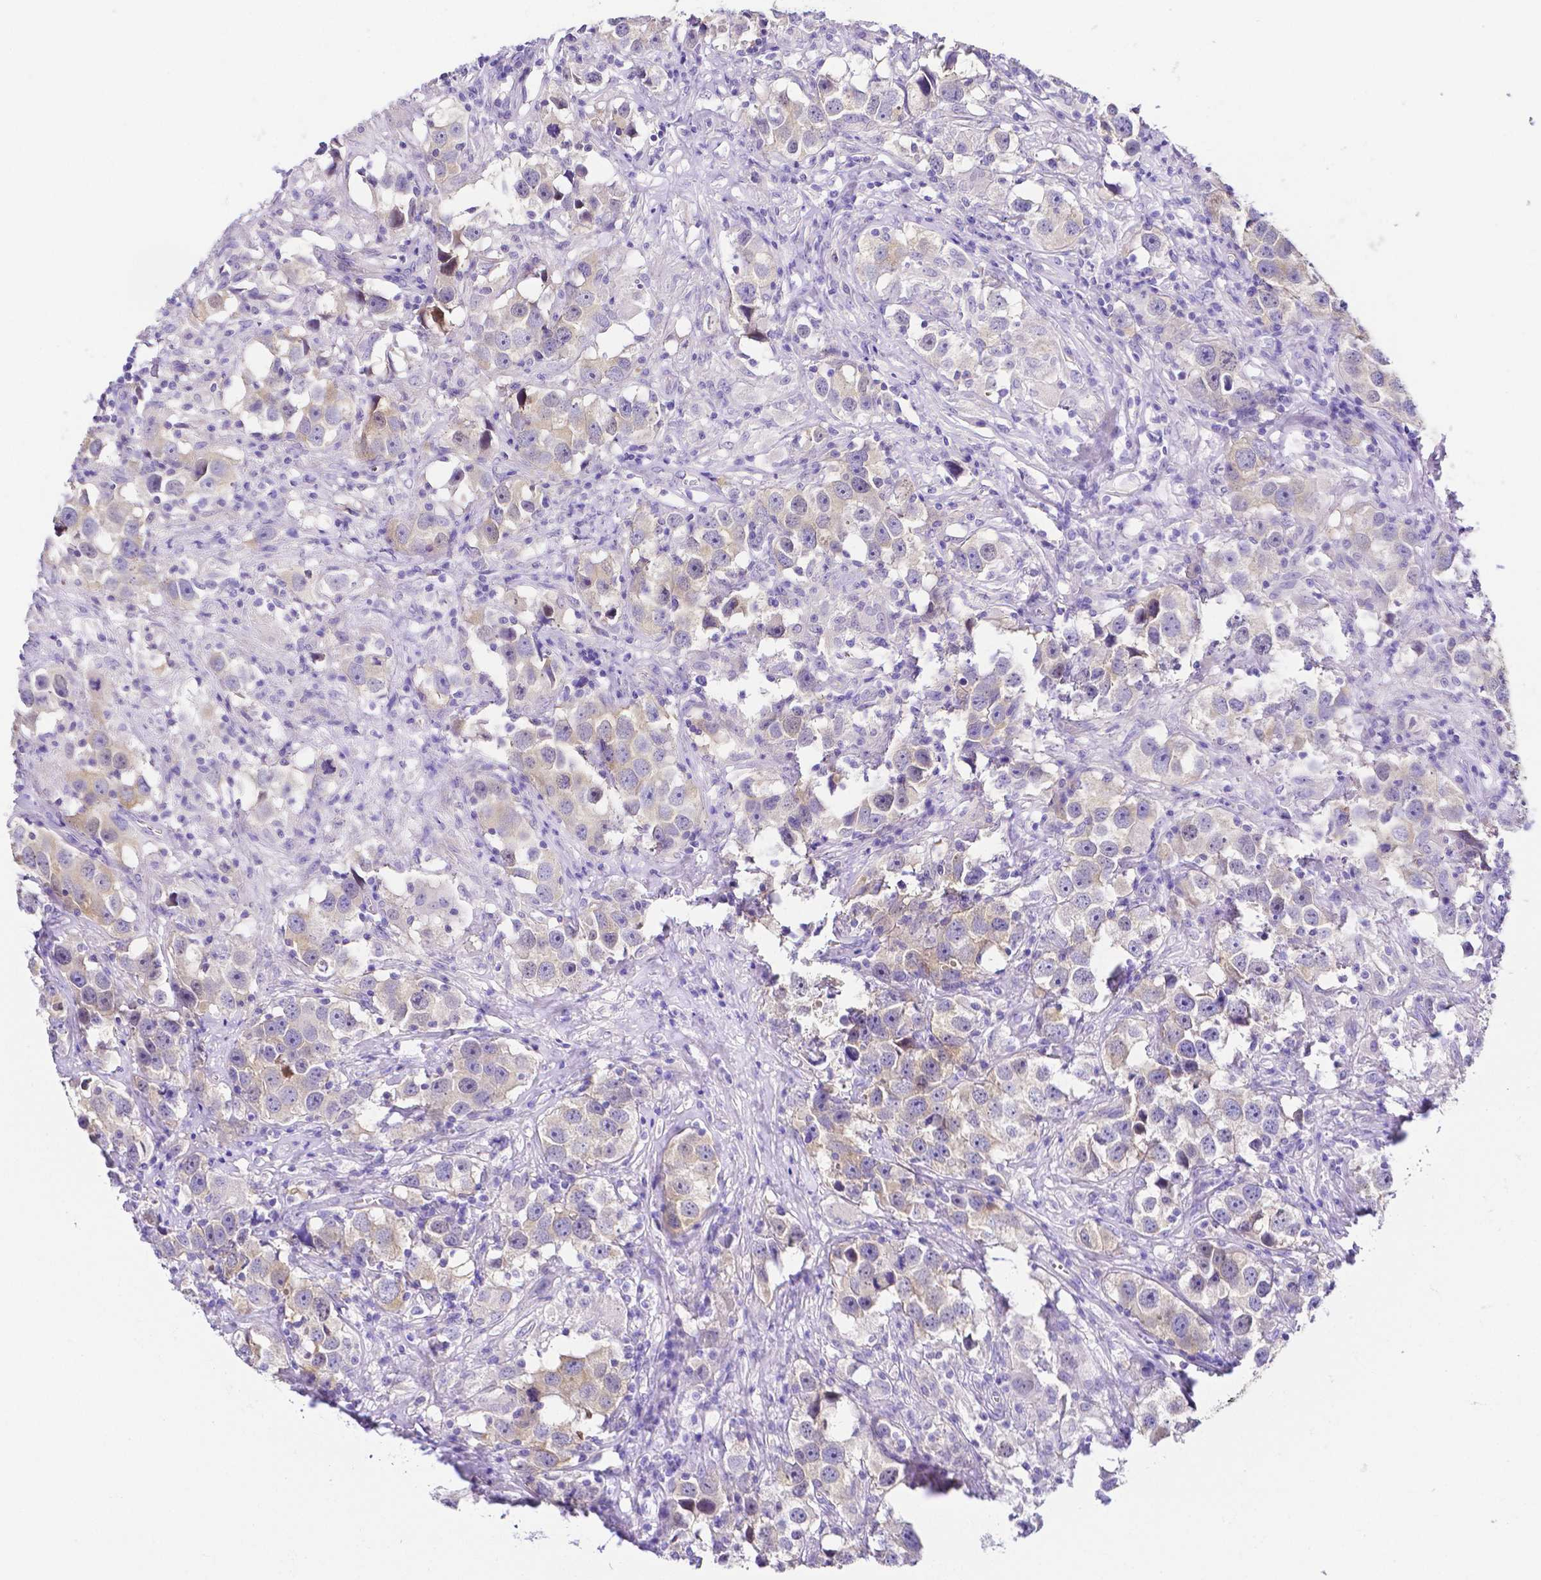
{"staining": {"intensity": "weak", "quantity": "<25%", "location": "cytoplasmic/membranous"}, "tissue": "testis cancer", "cell_type": "Tumor cells", "image_type": "cancer", "snomed": [{"axis": "morphology", "description": "Seminoma, NOS"}, {"axis": "topography", "description": "Testis"}], "caption": "Immunohistochemistry (IHC) micrograph of neoplastic tissue: testis seminoma stained with DAB (3,3'-diaminobenzidine) demonstrates no significant protein expression in tumor cells.", "gene": "PKP3", "patient": {"sex": "male", "age": 49}}